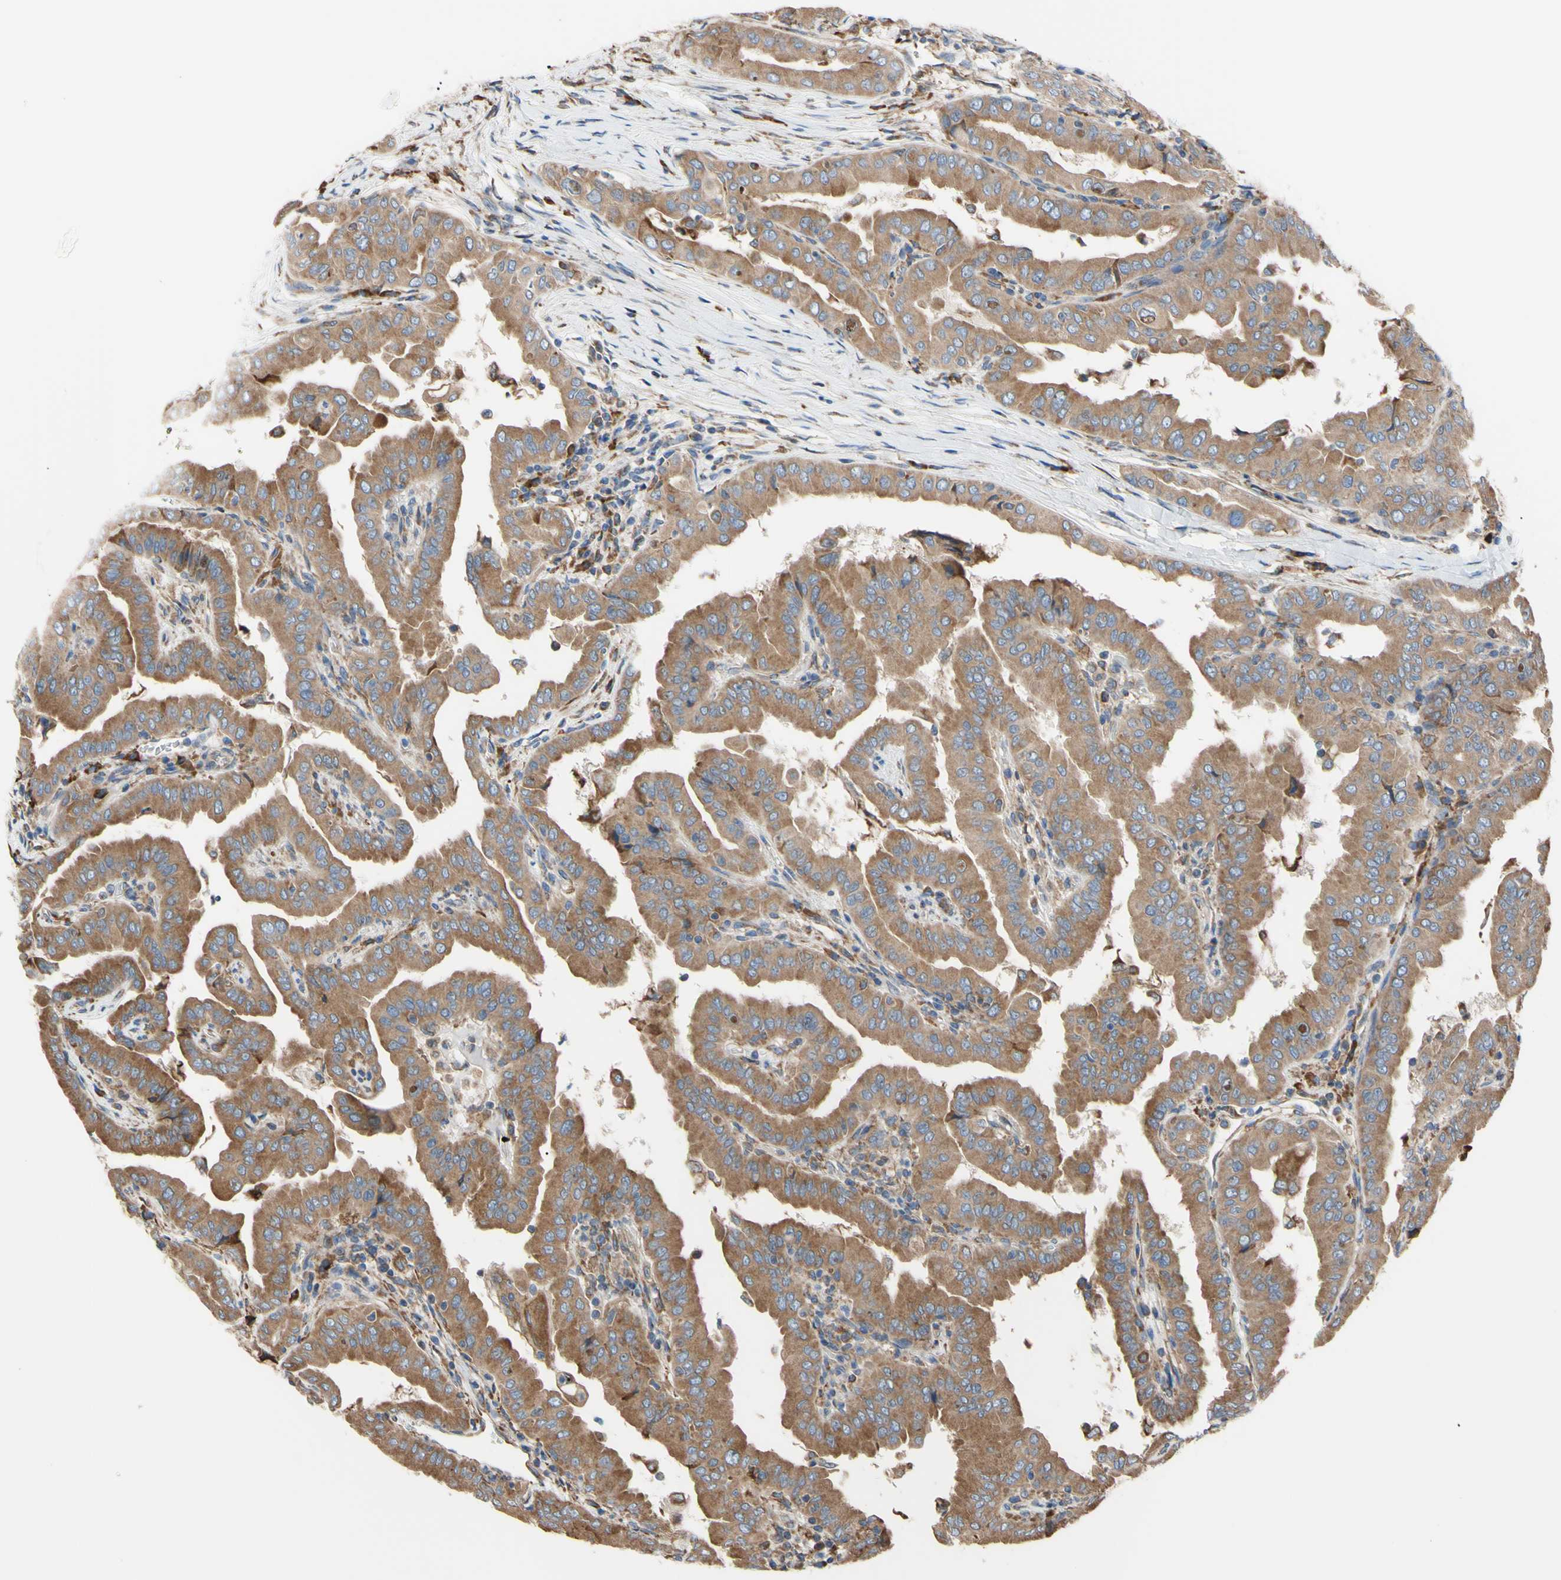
{"staining": {"intensity": "moderate", "quantity": ">75%", "location": "cytoplasmic/membranous"}, "tissue": "thyroid cancer", "cell_type": "Tumor cells", "image_type": "cancer", "snomed": [{"axis": "morphology", "description": "Papillary adenocarcinoma, NOS"}, {"axis": "topography", "description": "Thyroid gland"}], "caption": "Thyroid papillary adenocarcinoma tissue reveals moderate cytoplasmic/membranous staining in about >75% of tumor cells, visualized by immunohistochemistry.", "gene": "BMF", "patient": {"sex": "male", "age": 33}}